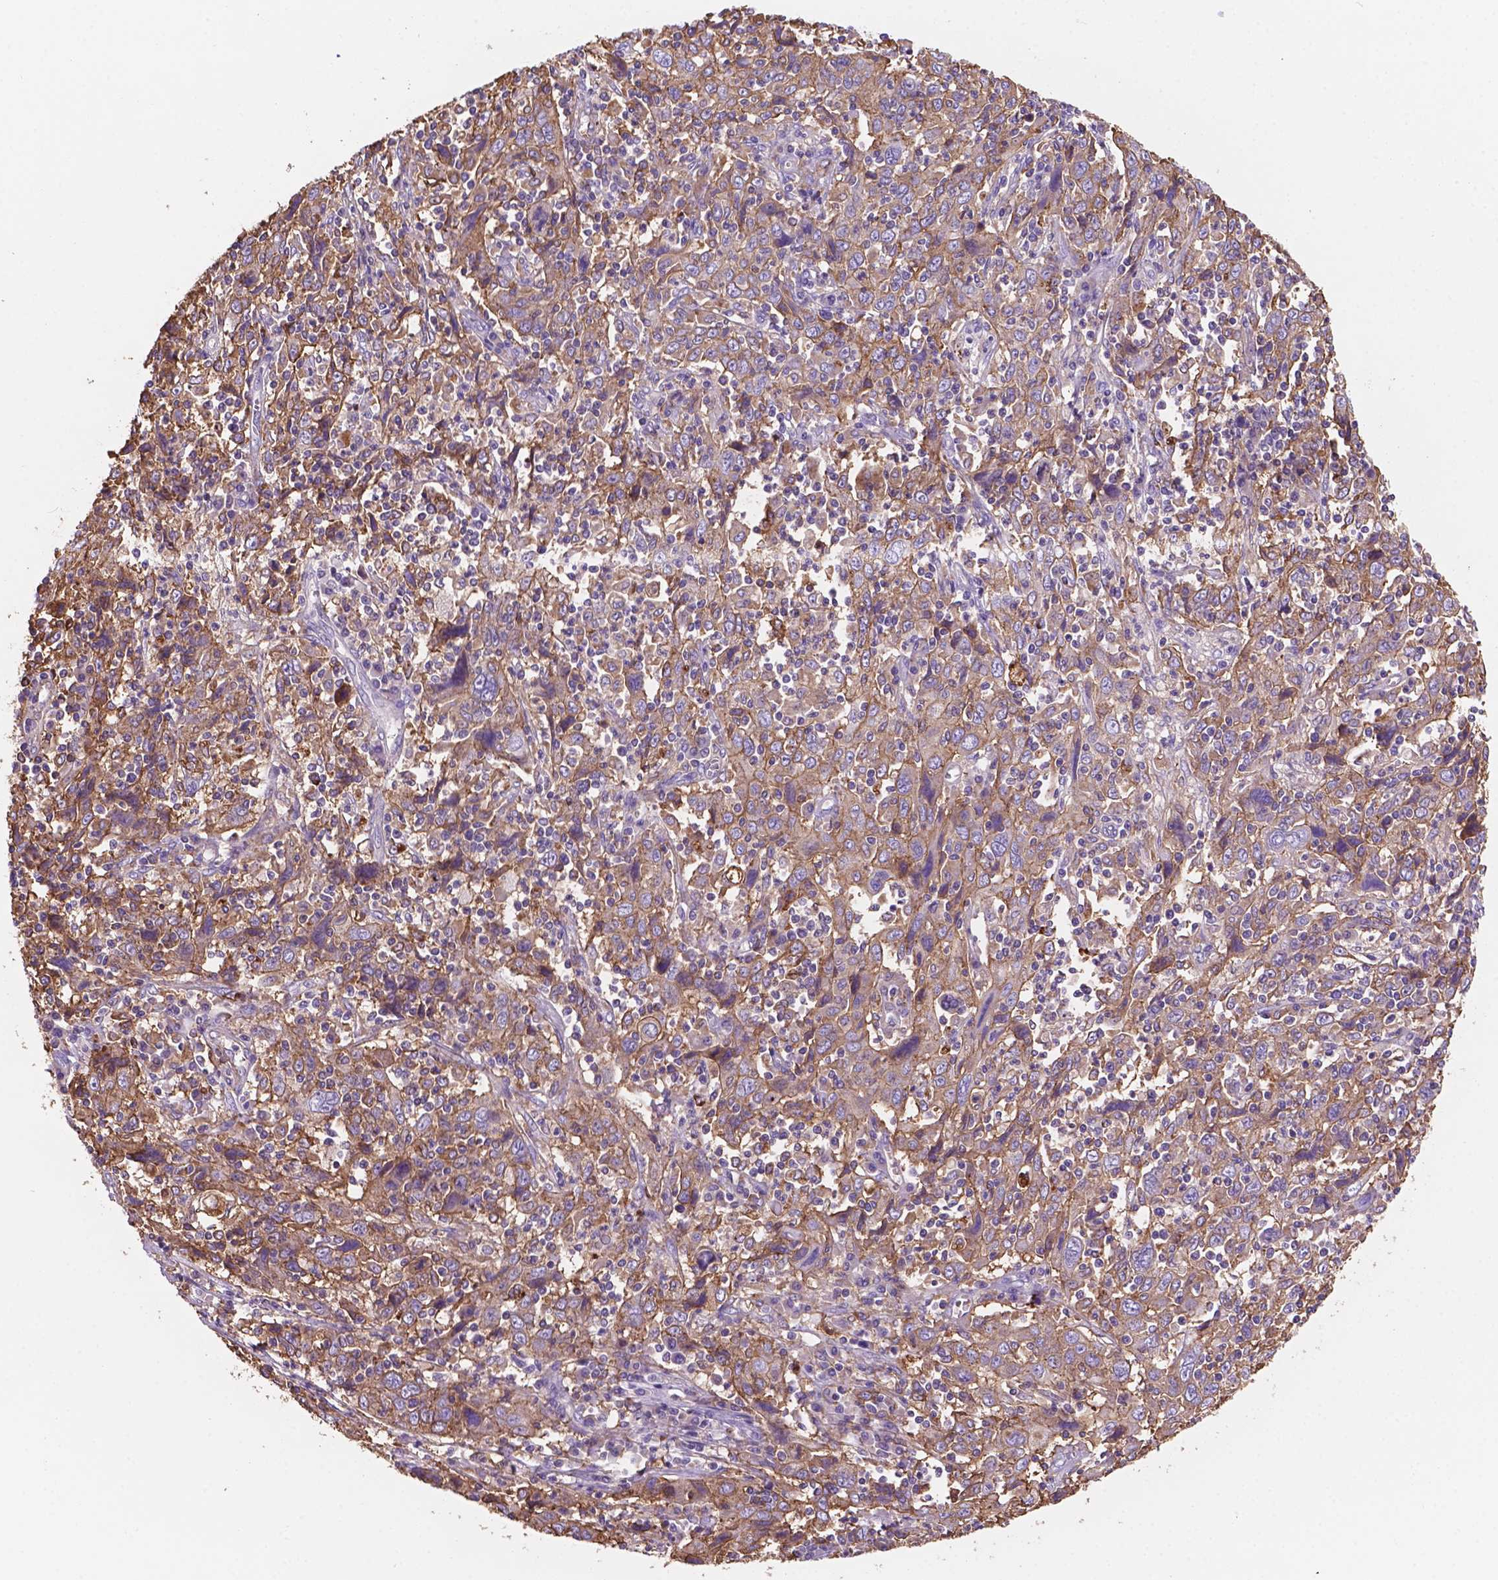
{"staining": {"intensity": "weak", "quantity": ">75%", "location": "cytoplasmic/membranous"}, "tissue": "cervical cancer", "cell_type": "Tumor cells", "image_type": "cancer", "snomed": [{"axis": "morphology", "description": "Squamous cell carcinoma, NOS"}, {"axis": "topography", "description": "Cervix"}], "caption": "Brown immunohistochemical staining in cervical squamous cell carcinoma demonstrates weak cytoplasmic/membranous expression in about >75% of tumor cells.", "gene": "MKRN2OS", "patient": {"sex": "female", "age": 46}}